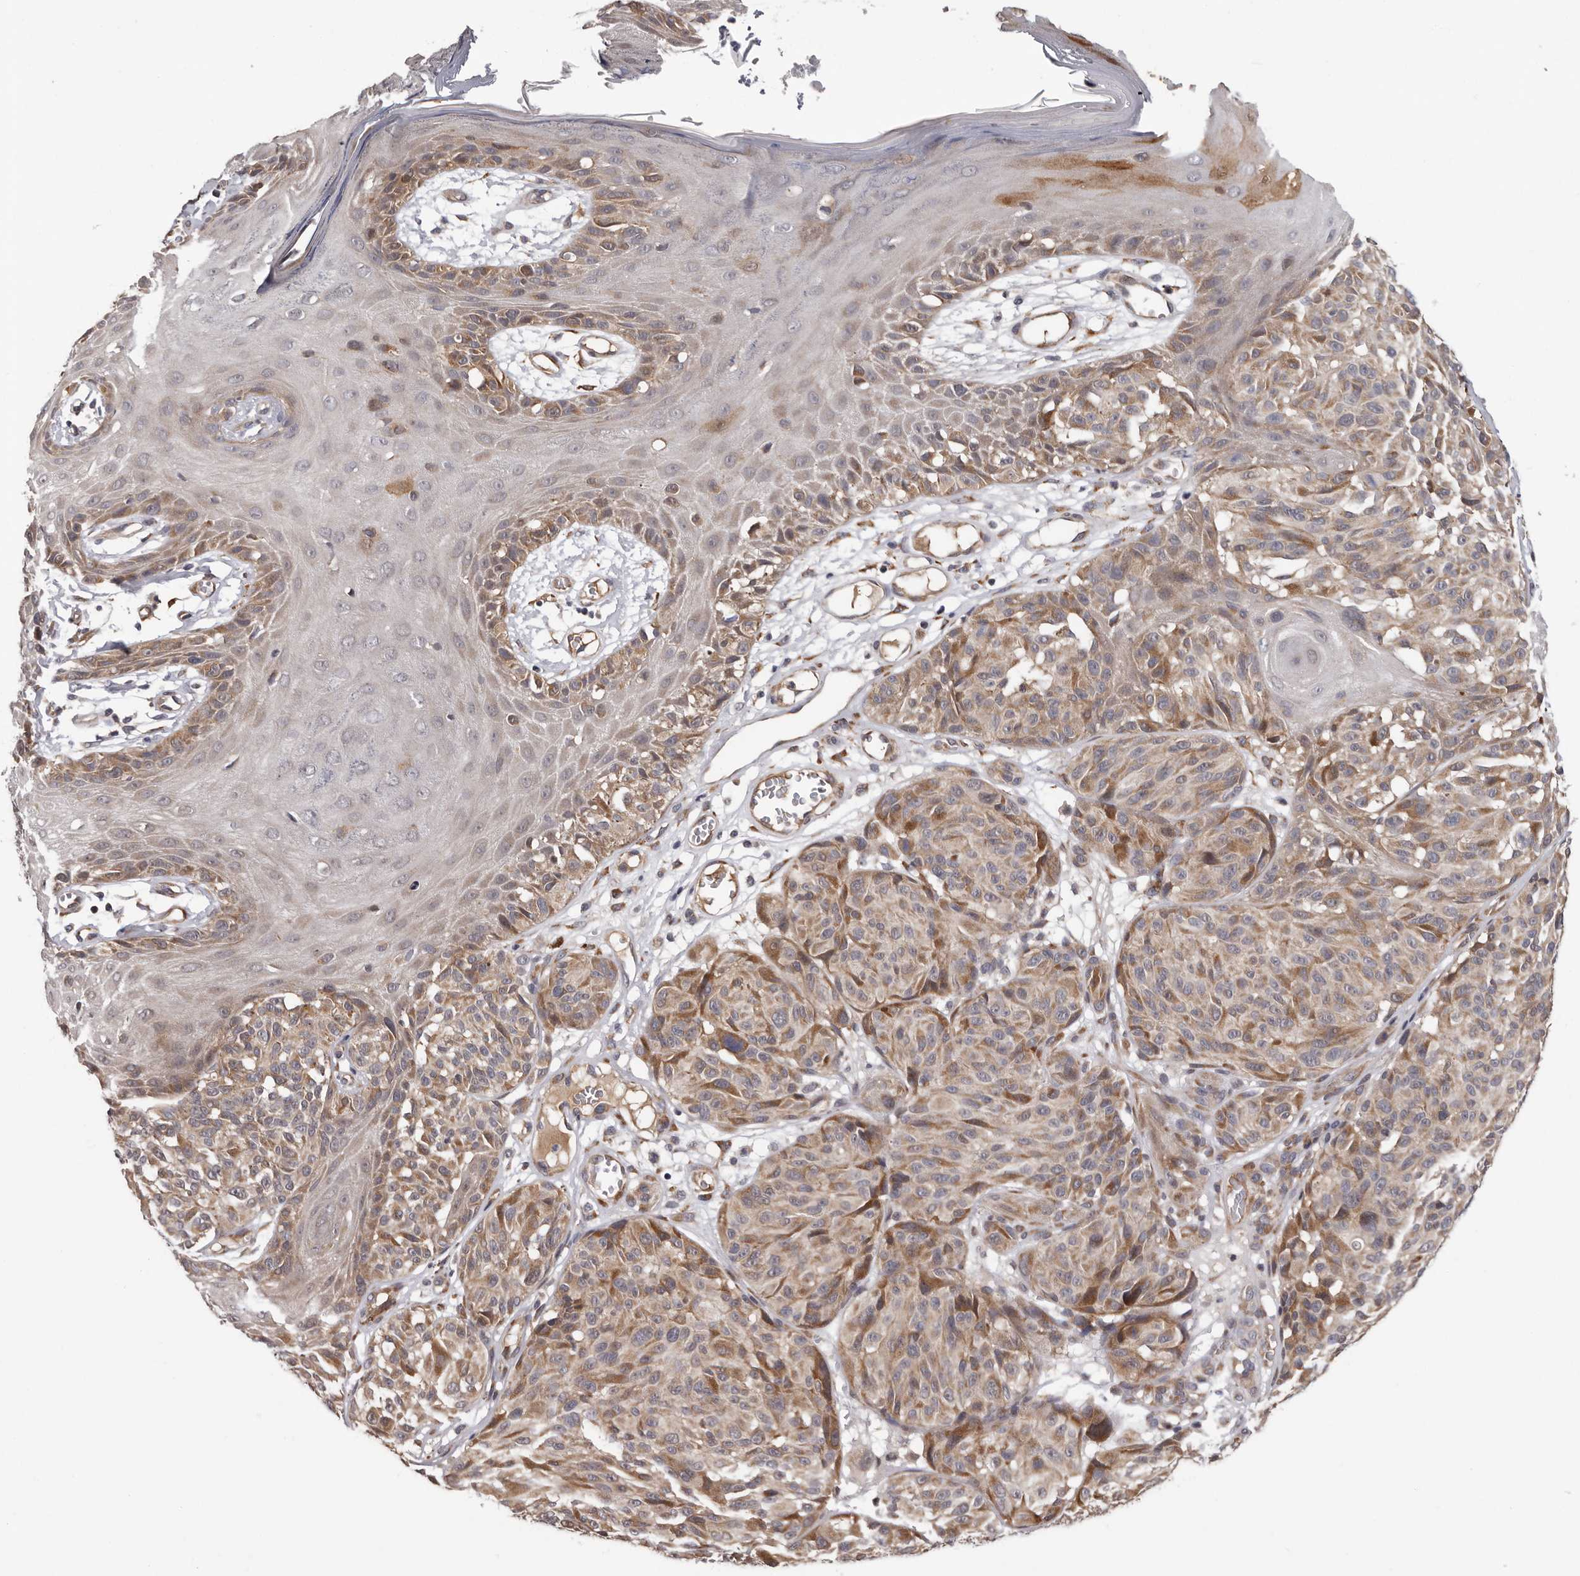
{"staining": {"intensity": "moderate", "quantity": ">75%", "location": "cytoplasmic/membranous"}, "tissue": "melanoma", "cell_type": "Tumor cells", "image_type": "cancer", "snomed": [{"axis": "morphology", "description": "Malignant melanoma, NOS"}, {"axis": "topography", "description": "Skin"}], "caption": "Brown immunohistochemical staining in malignant melanoma exhibits moderate cytoplasmic/membranous positivity in approximately >75% of tumor cells.", "gene": "MED8", "patient": {"sex": "male", "age": 83}}